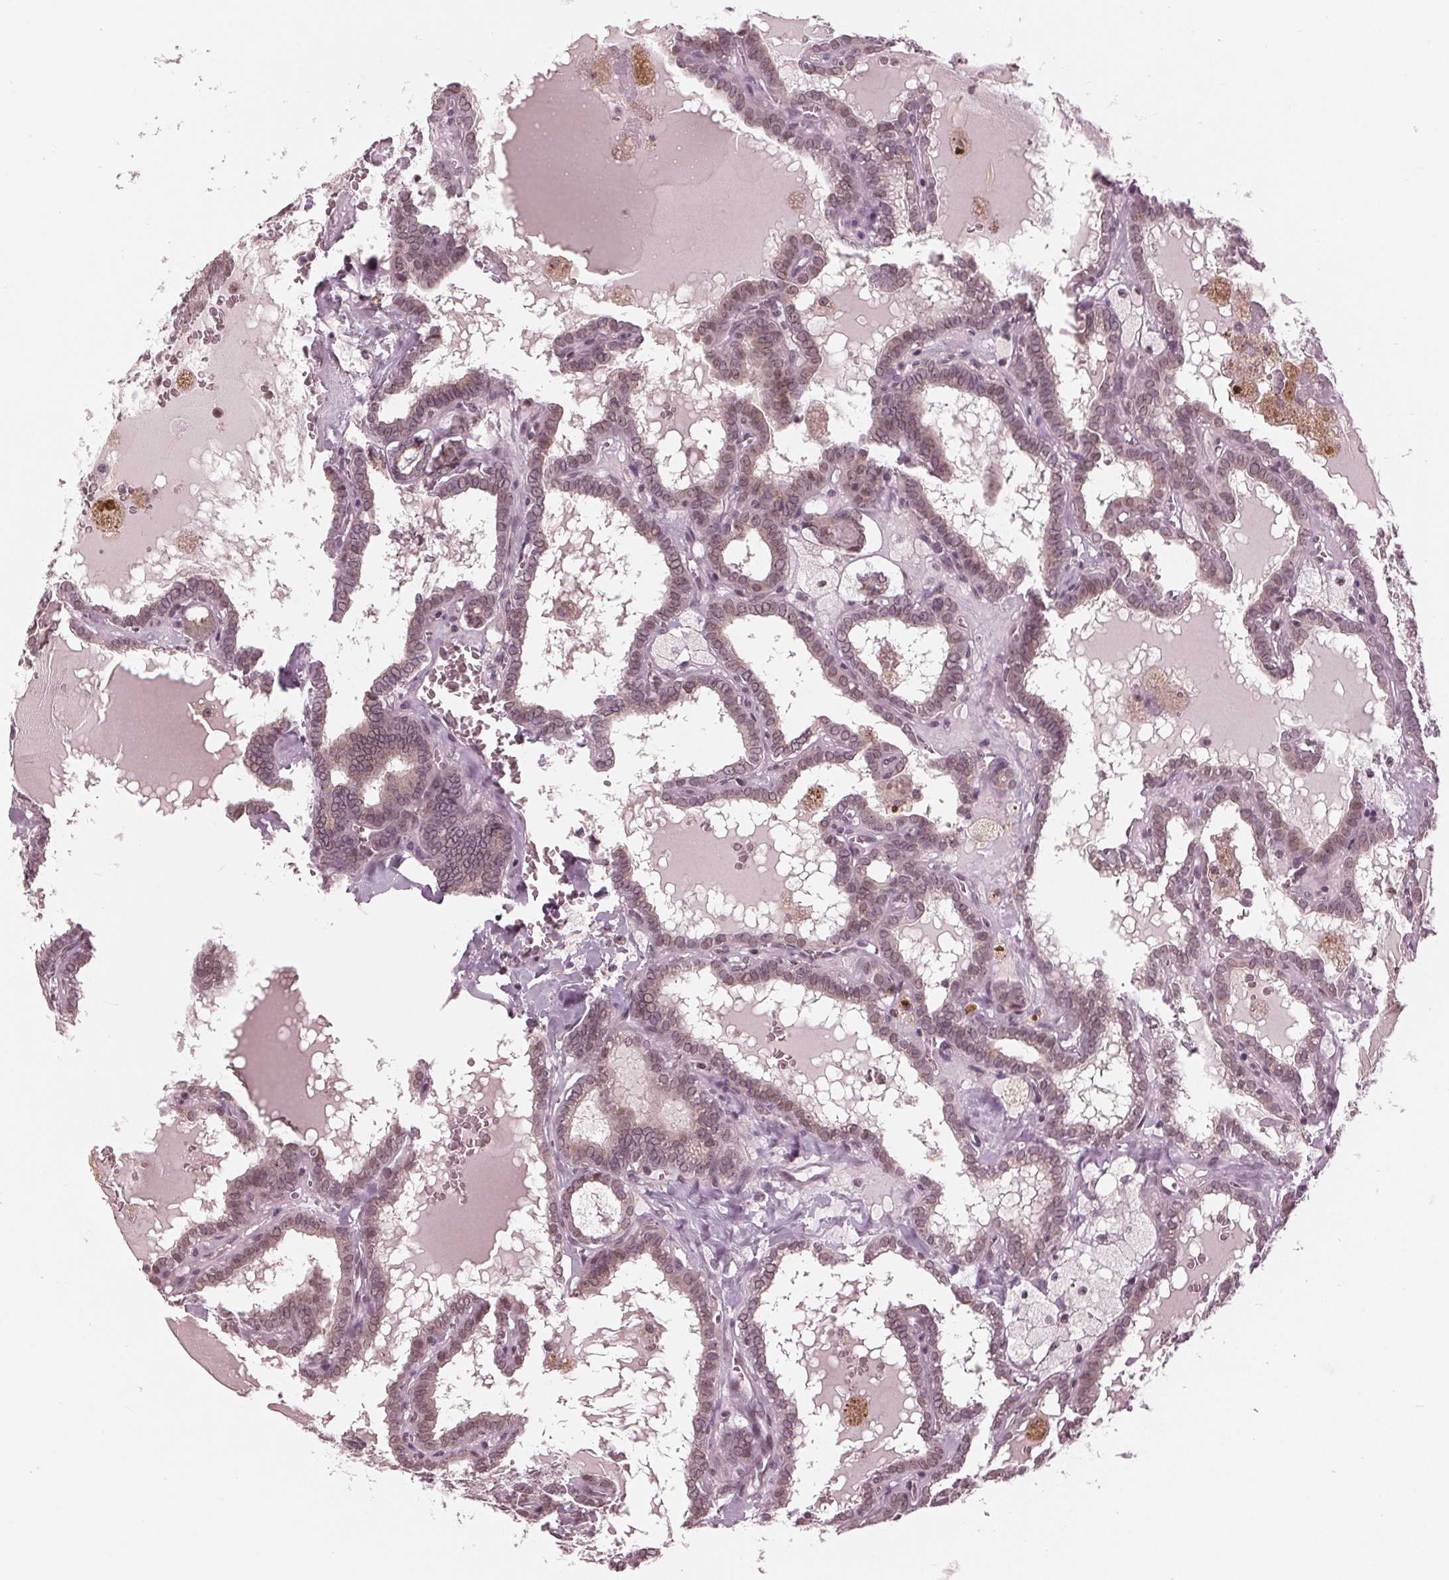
{"staining": {"intensity": "weak", "quantity": "25%-75%", "location": "cytoplasmic/membranous,nuclear"}, "tissue": "thyroid cancer", "cell_type": "Tumor cells", "image_type": "cancer", "snomed": [{"axis": "morphology", "description": "Papillary adenocarcinoma, NOS"}, {"axis": "topography", "description": "Thyroid gland"}], "caption": "Brown immunohistochemical staining in human thyroid papillary adenocarcinoma shows weak cytoplasmic/membranous and nuclear staining in about 25%-75% of tumor cells. (brown staining indicates protein expression, while blue staining denotes nuclei).", "gene": "SLX4", "patient": {"sex": "female", "age": 39}}